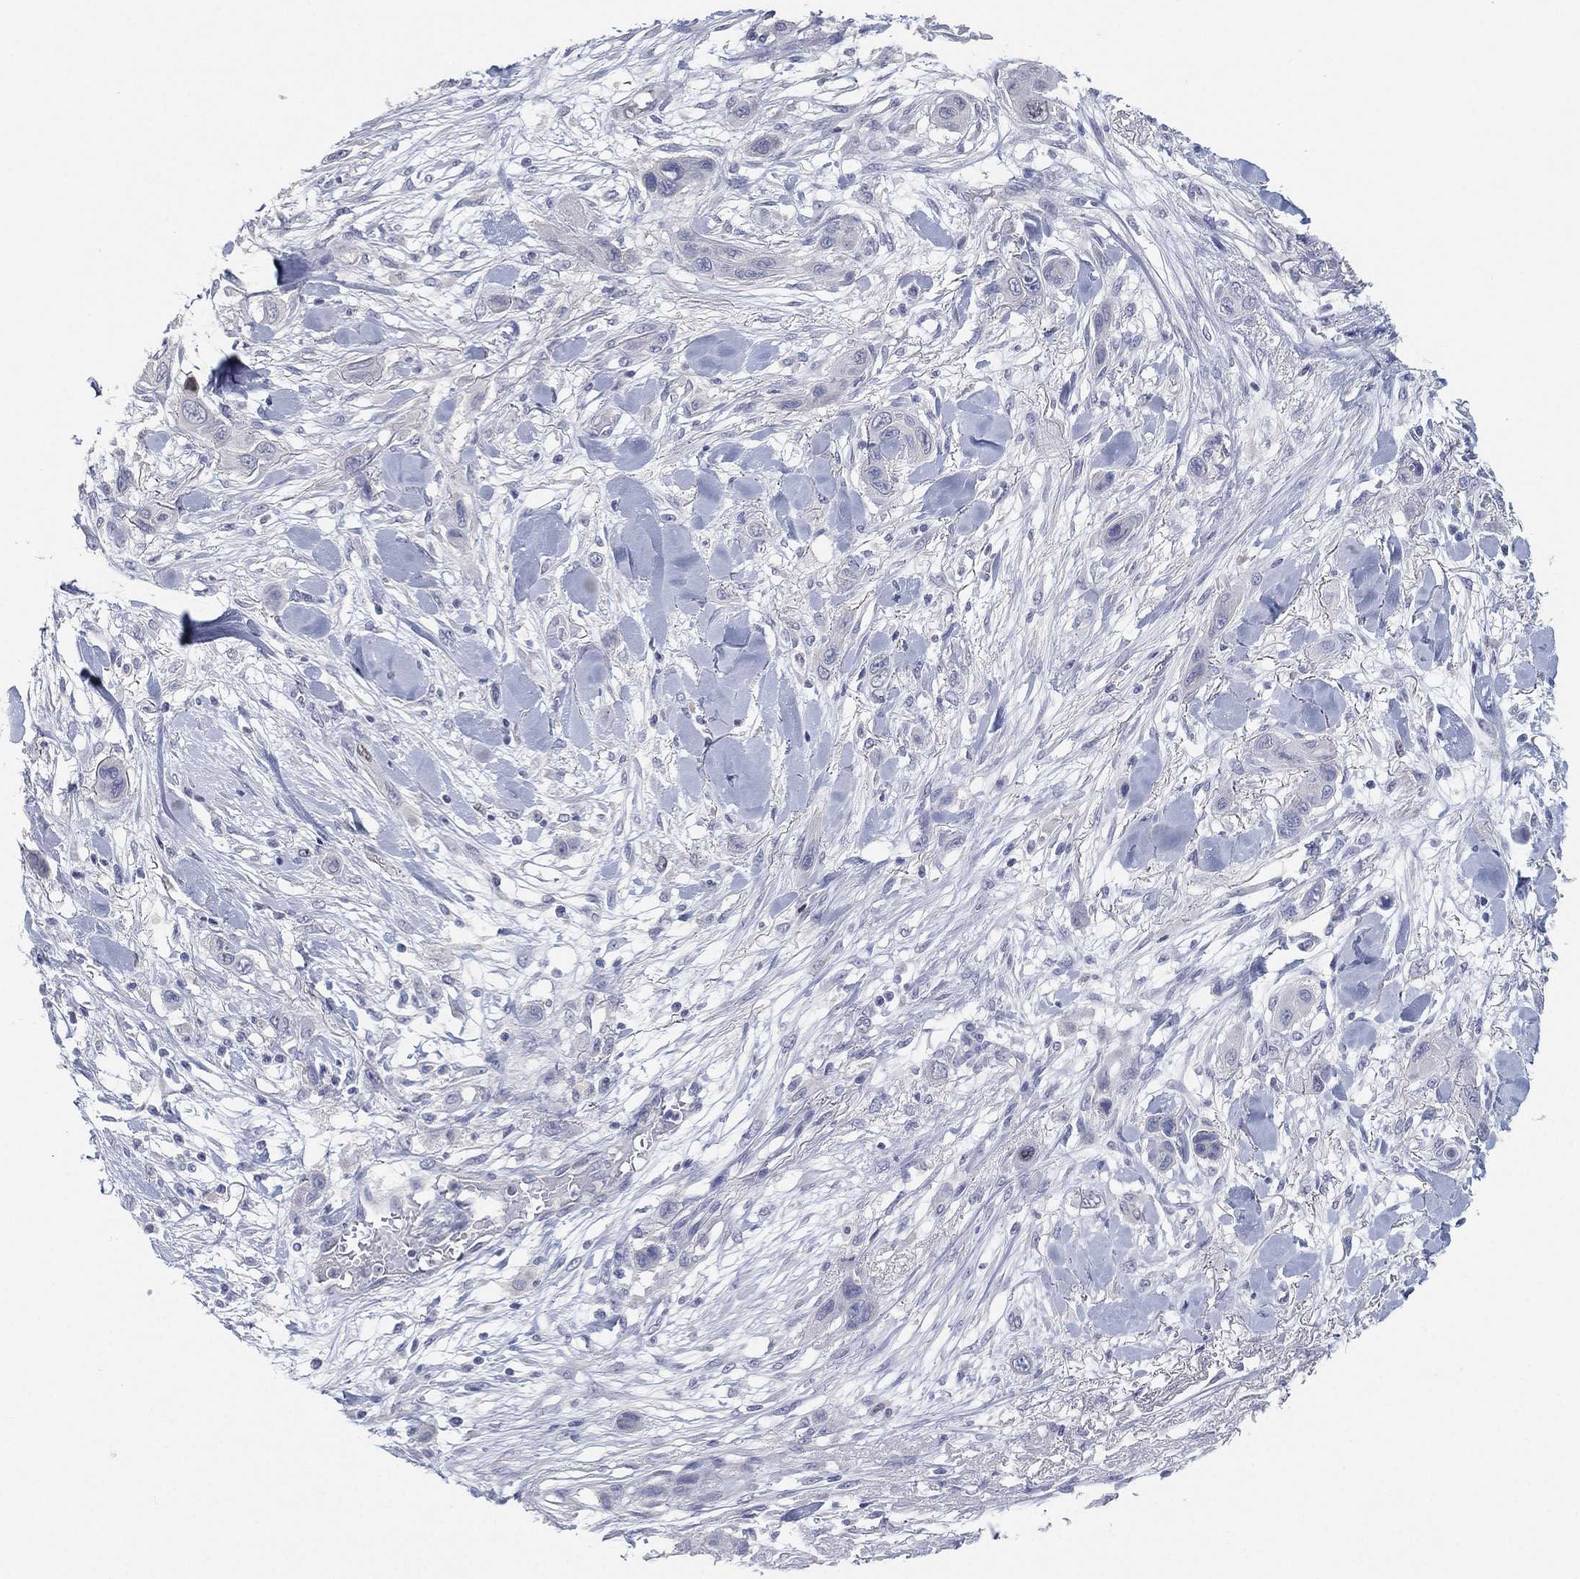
{"staining": {"intensity": "negative", "quantity": "none", "location": "none"}, "tissue": "skin cancer", "cell_type": "Tumor cells", "image_type": "cancer", "snomed": [{"axis": "morphology", "description": "Squamous cell carcinoma, NOS"}, {"axis": "topography", "description": "Skin"}], "caption": "Image shows no protein staining in tumor cells of skin squamous cell carcinoma tissue.", "gene": "FAM187B", "patient": {"sex": "male", "age": 79}}